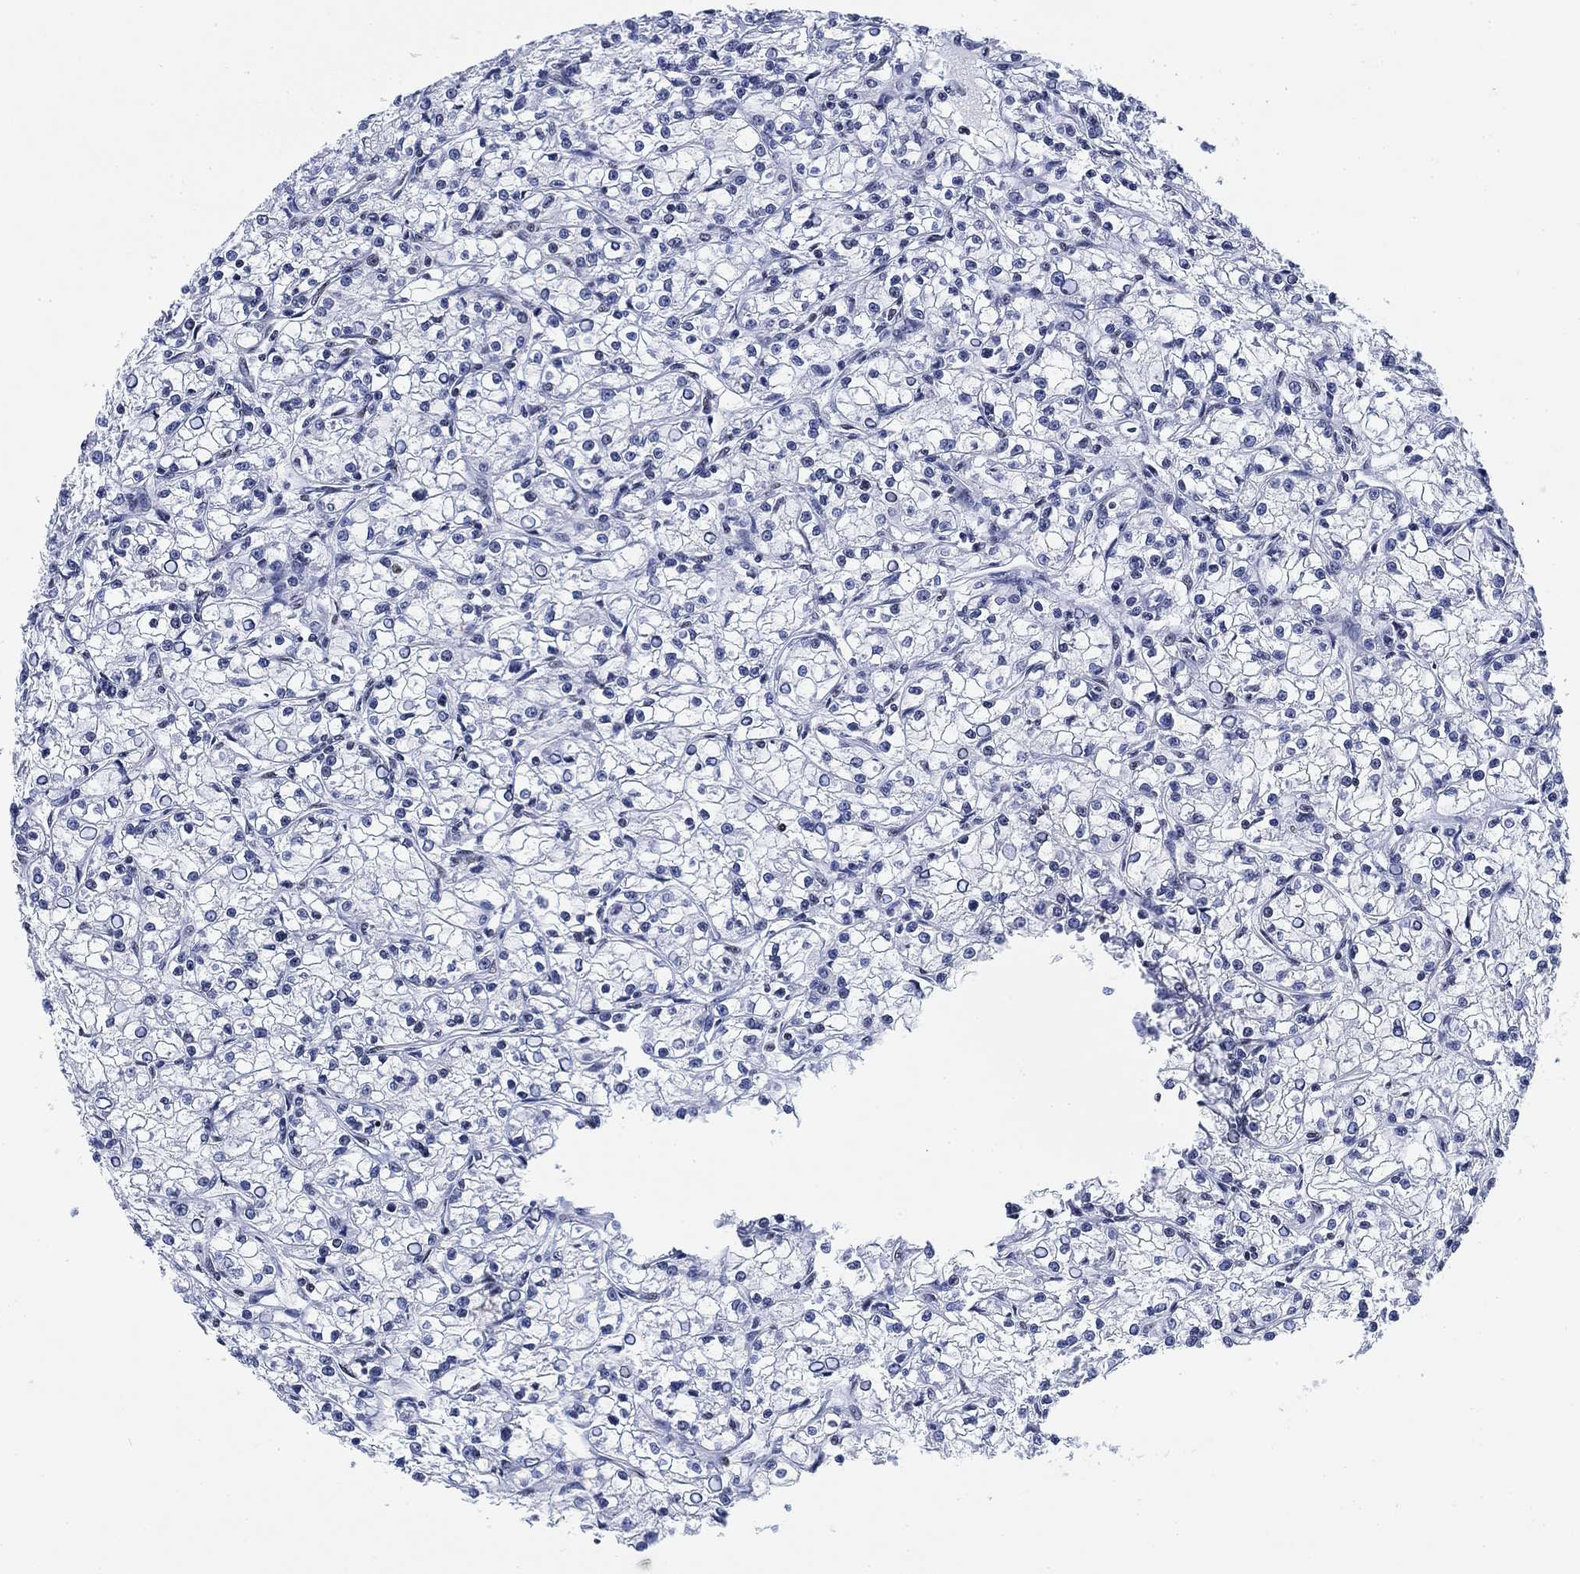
{"staining": {"intensity": "negative", "quantity": "none", "location": "none"}, "tissue": "renal cancer", "cell_type": "Tumor cells", "image_type": "cancer", "snomed": [{"axis": "morphology", "description": "Adenocarcinoma, NOS"}, {"axis": "topography", "description": "Kidney"}], "caption": "Human renal adenocarcinoma stained for a protein using immunohistochemistry (IHC) exhibits no positivity in tumor cells.", "gene": "H1-10", "patient": {"sex": "female", "age": 59}}